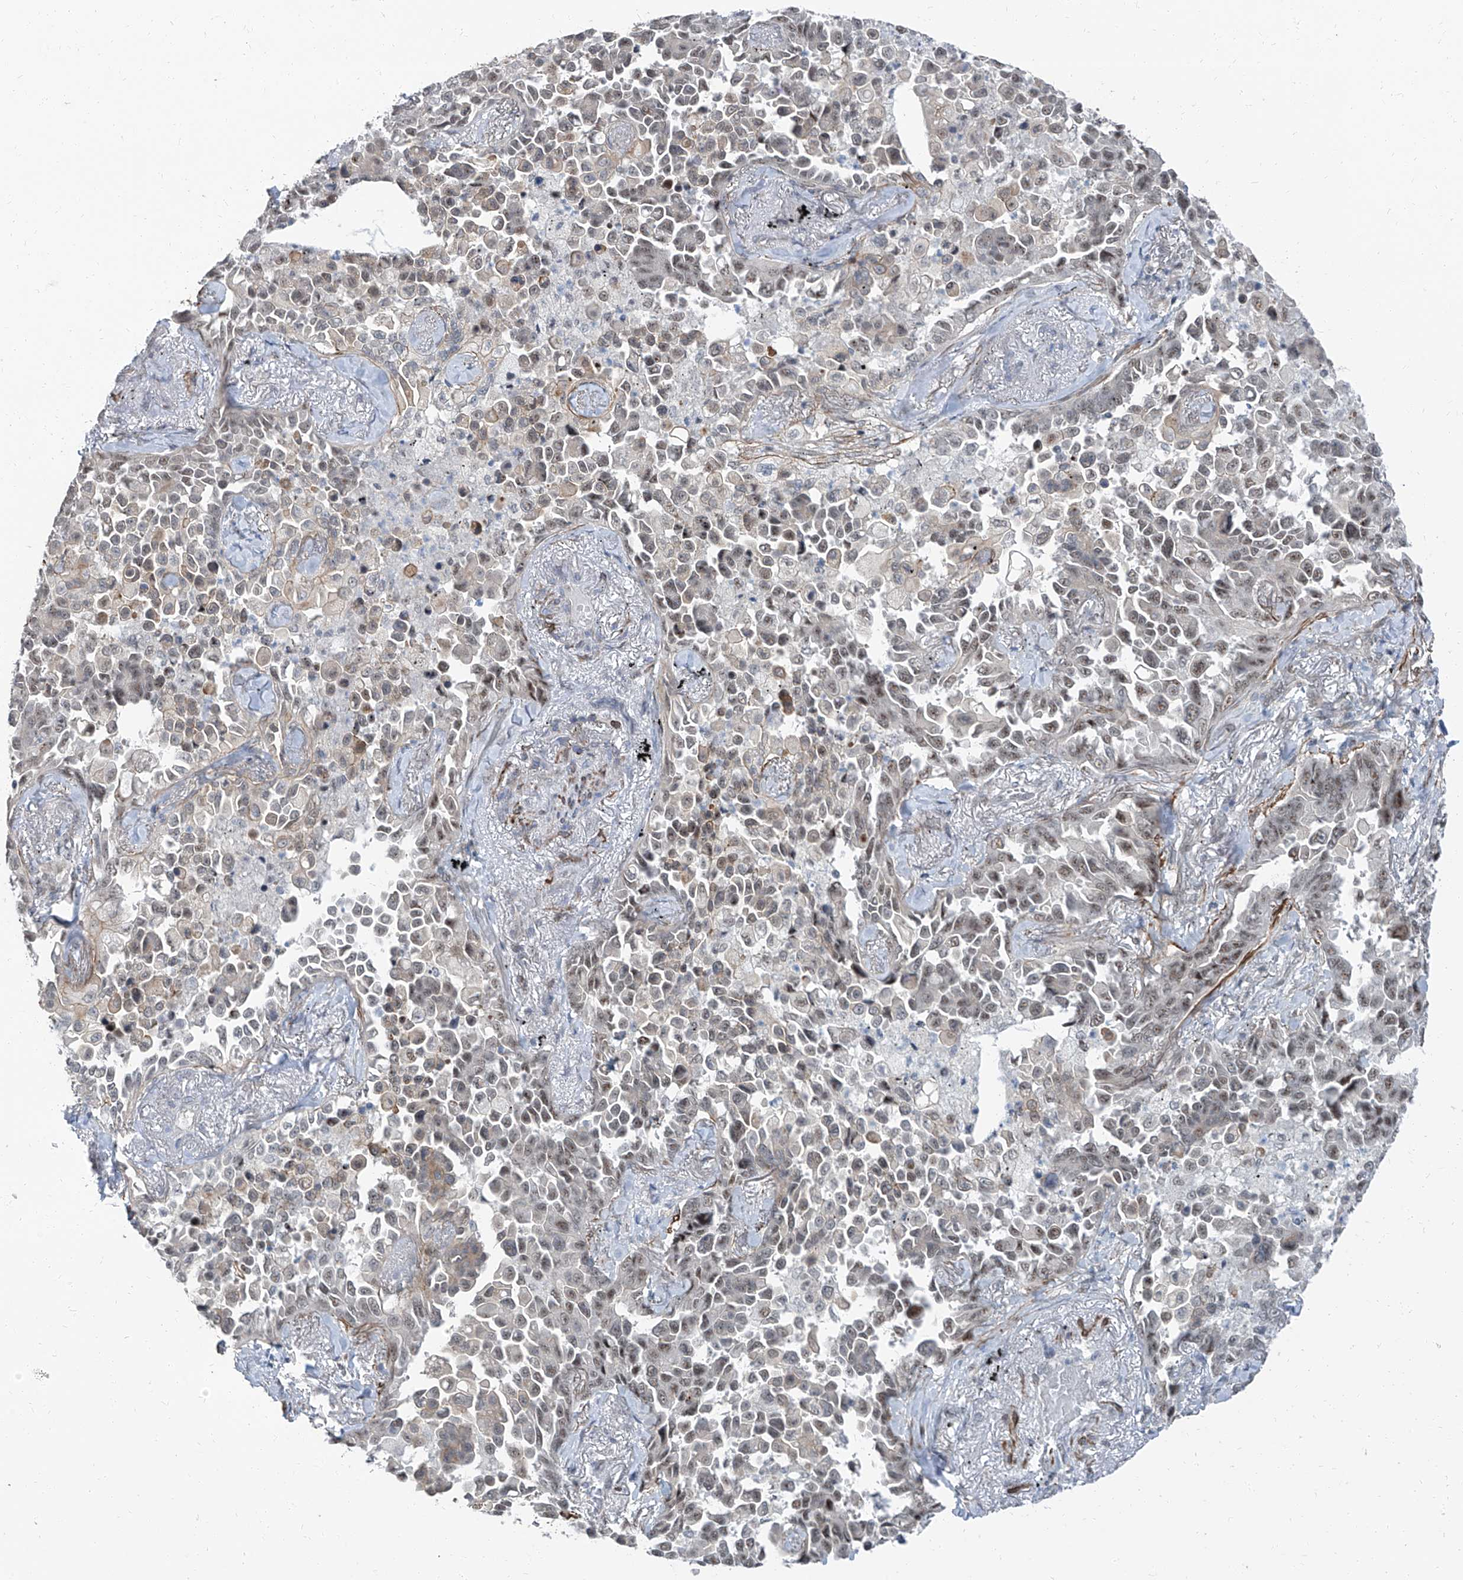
{"staining": {"intensity": "weak", "quantity": ">75%", "location": "nuclear"}, "tissue": "lung cancer", "cell_type": "Tumor cells", "image_type": "cancer", "snomed": [{"axis": "morphology", "description": "Adenocarcinoma, NOS"}, {"axis": "topography", "description": "Lung"}], "caption": "Immunohistochemical staining of lung cancer shows low levels of weak nuclear staining in about >75% of tumor cells. Ihc stains the protein in brown and the nuclei are stained blue.", "gene": "TXLNB", "patient": {"sex": "female", "age": 67}}